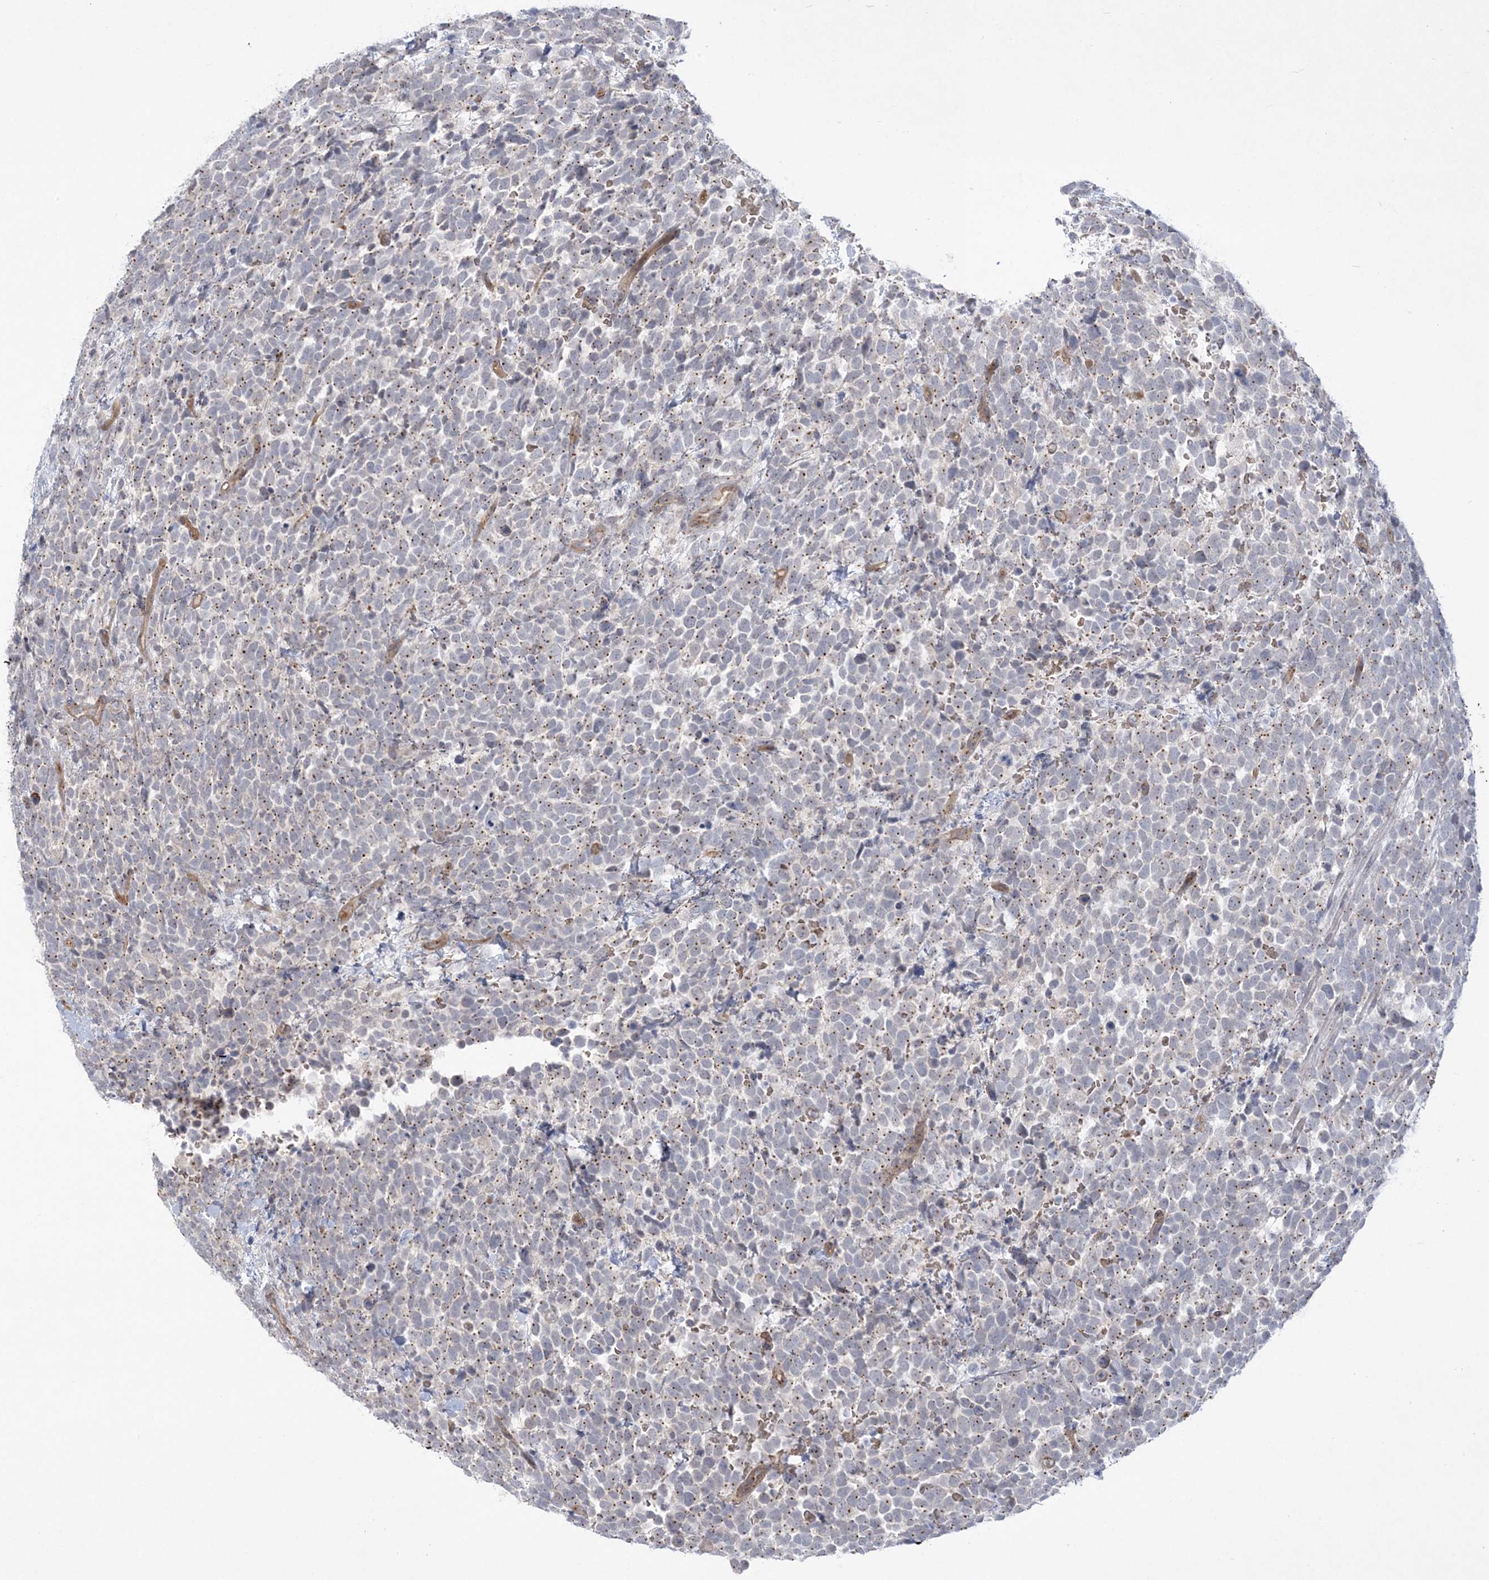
{"staining": {"intensity": "moderate", "quantity": ">75%", "location": "cytoplasmic/membranous"}, "tissue": "urothelial cancer", "cell_type": "Tumor cells", "image_type": "cancer", "snomed": [{"axis": "morphology", "description": "Urothelial carcinoma, High grade"}, {"axis": "topography", "description": "Urinary bladder"}], "caption": "Brown immunohistochemical staining in human urothelial cancer exhibits moderate cytoplasmic/membranous staining in about >75% of tumor cells.", "gene": "ADAMTS12", "patient": {"sex": "female", "age": 82}}